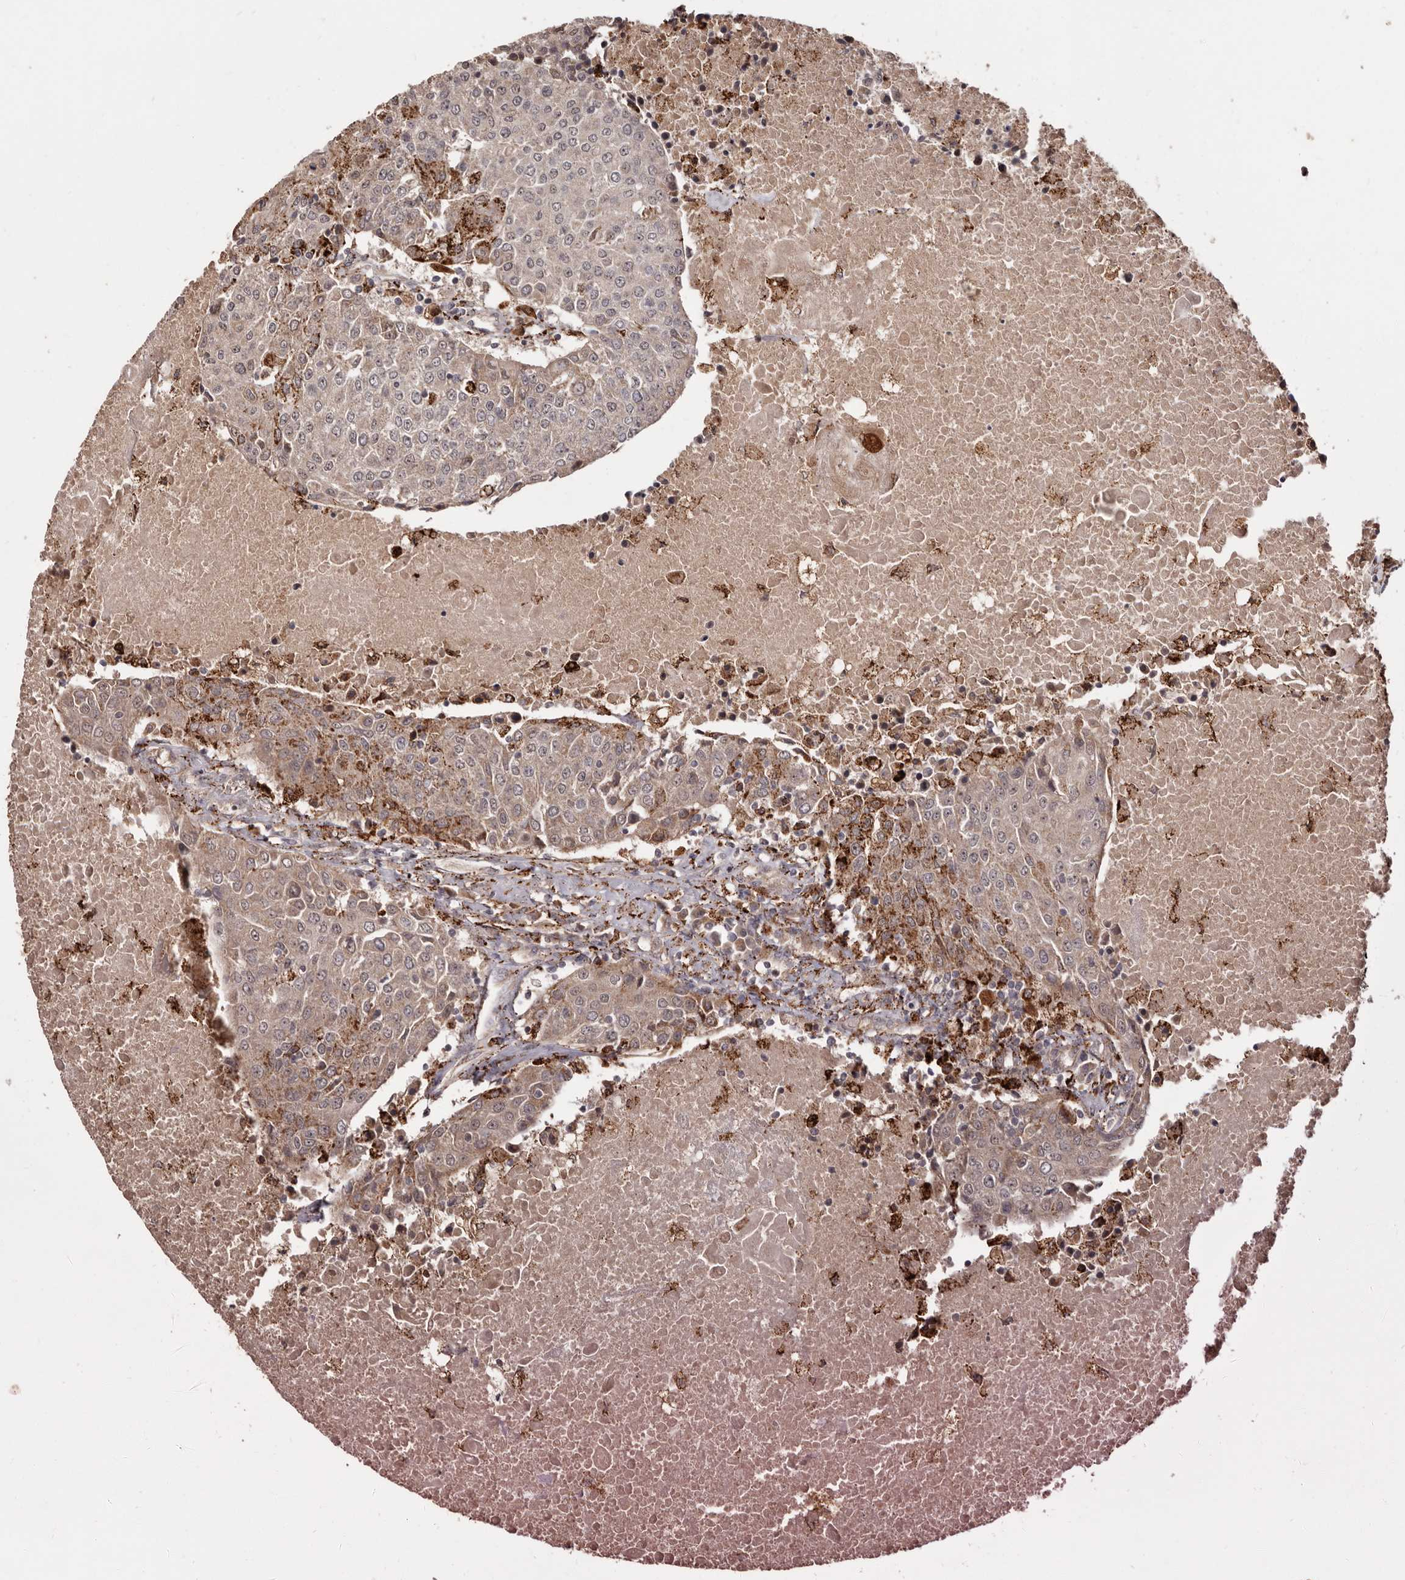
{"staining": {"intensity": "moderate", "quantity": "25%-75%", "location": "cytoplasmic/membranous"}, "tissue": "urothelial cancer", "cell_type": "Tumor cells", "image_type": "cancer", "snomed": [{"axis": "morphology", "description": "Urothelial carcinoma, High grade"}, {"axis": "topography", "description": "Urinary bladder"}], "caption": "Immunohistochemistry (IHC) (DAB (3,3'-diaminobenzidine)) staining of human high-grade urothelial carcinoma shows moderate cytoplasmic/membranous protein expression in approximately 25%-75% of tumor cells. The protein of interest is stained brown, and the nuclei are stained in blue (DAB (3,3'-diaminobenzidine) IHC with brightfield microscopy, high magnification).", "gene": "AKAP7", "patient": {"sex": "female", "age": 85}}